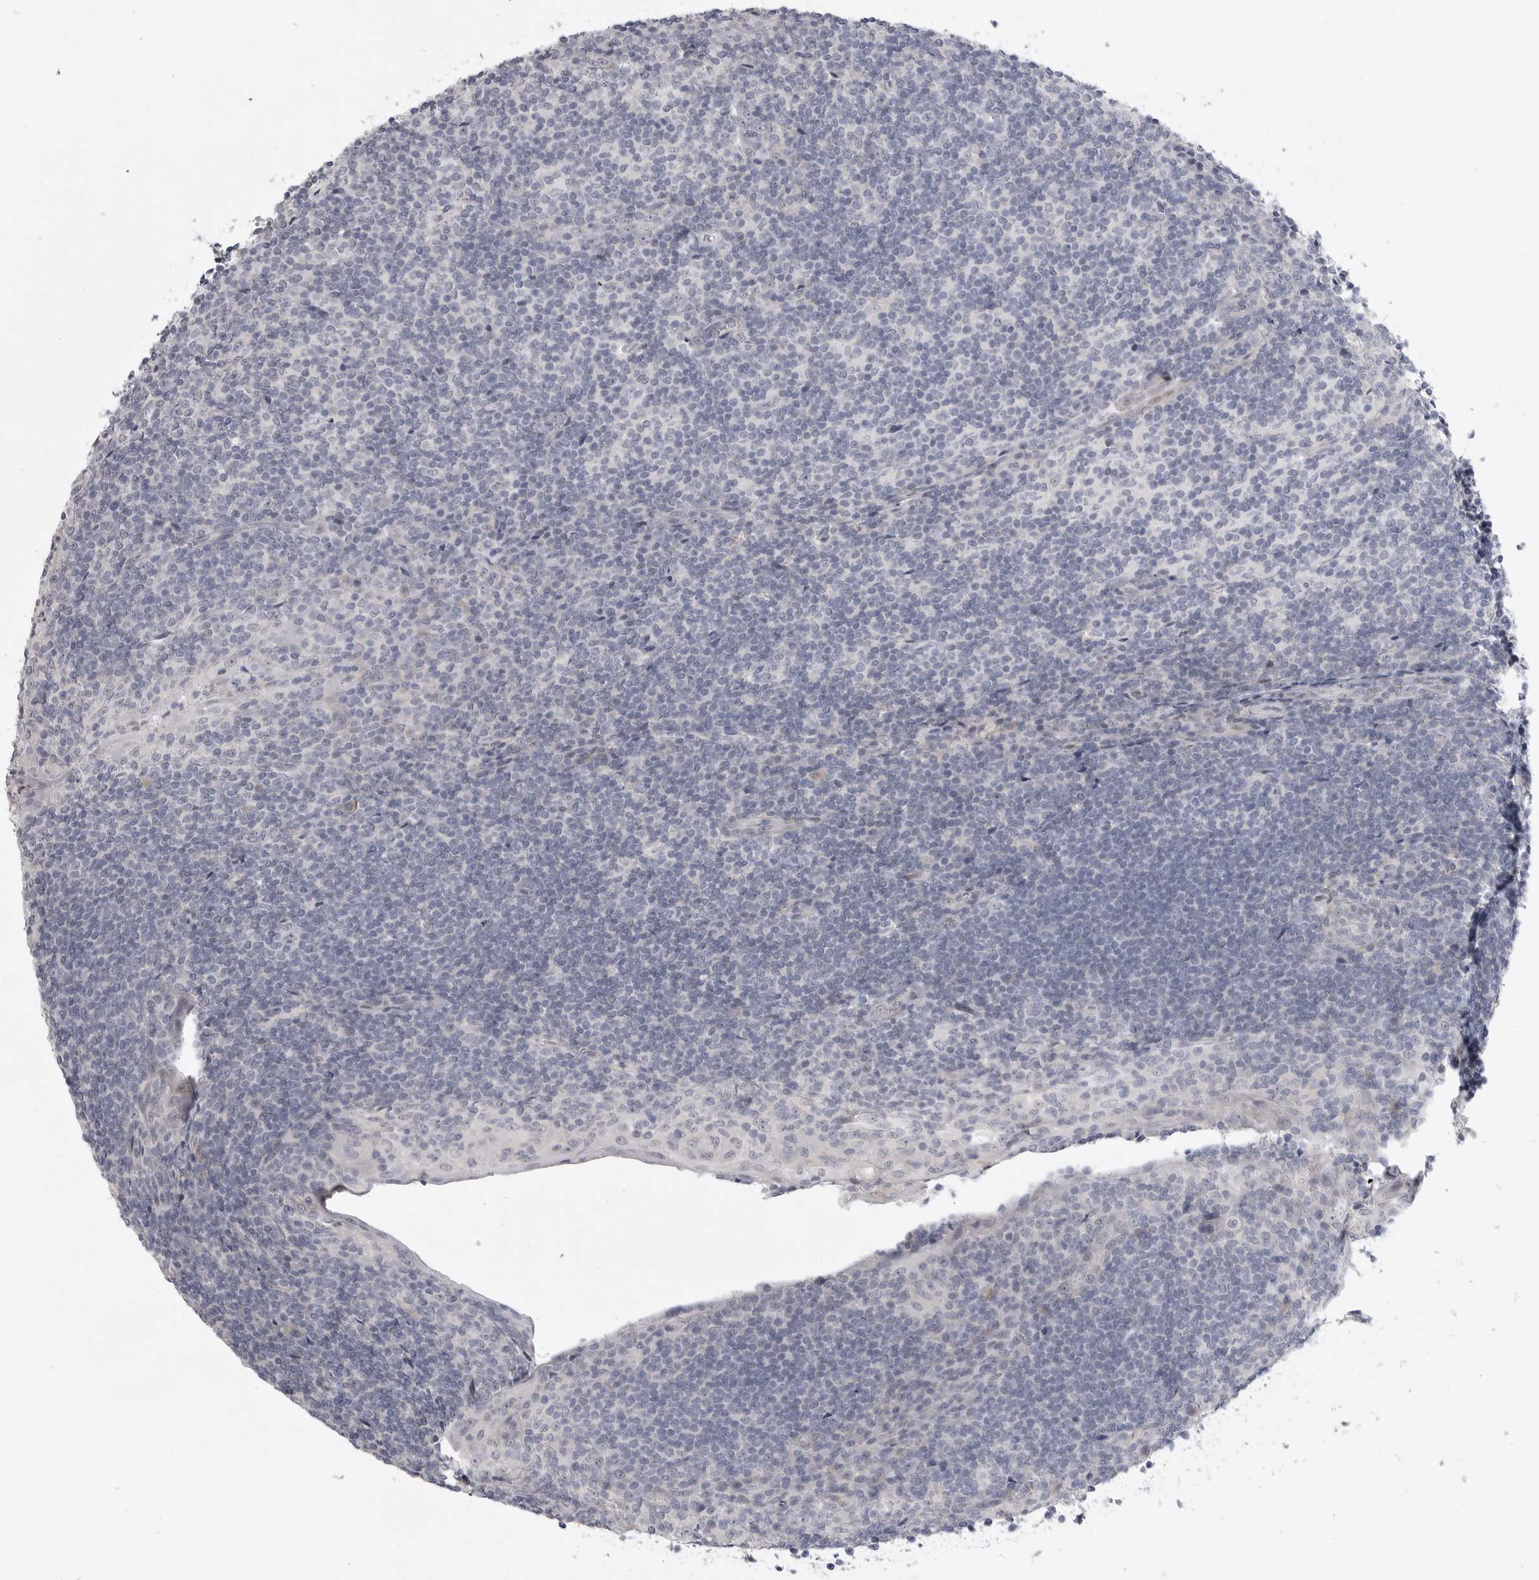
{"staining": {"intensity": "negative", "quantity": "none", "location": "none"}, "tissue": "tonsil", "cell_type": "Germinal center cells", "image_type": "normal", "snomed": [{"axis": "morphology", "description": "Normal tissue, NOS"}, {"axis": "topography", "description": "Tonsil"}], "caption": "IHC of unremarkable human tonsil demonstrates no expression in germinal center cells.", "gene": "FBXO43", "patient": {"sex": "male", "age": 37}}